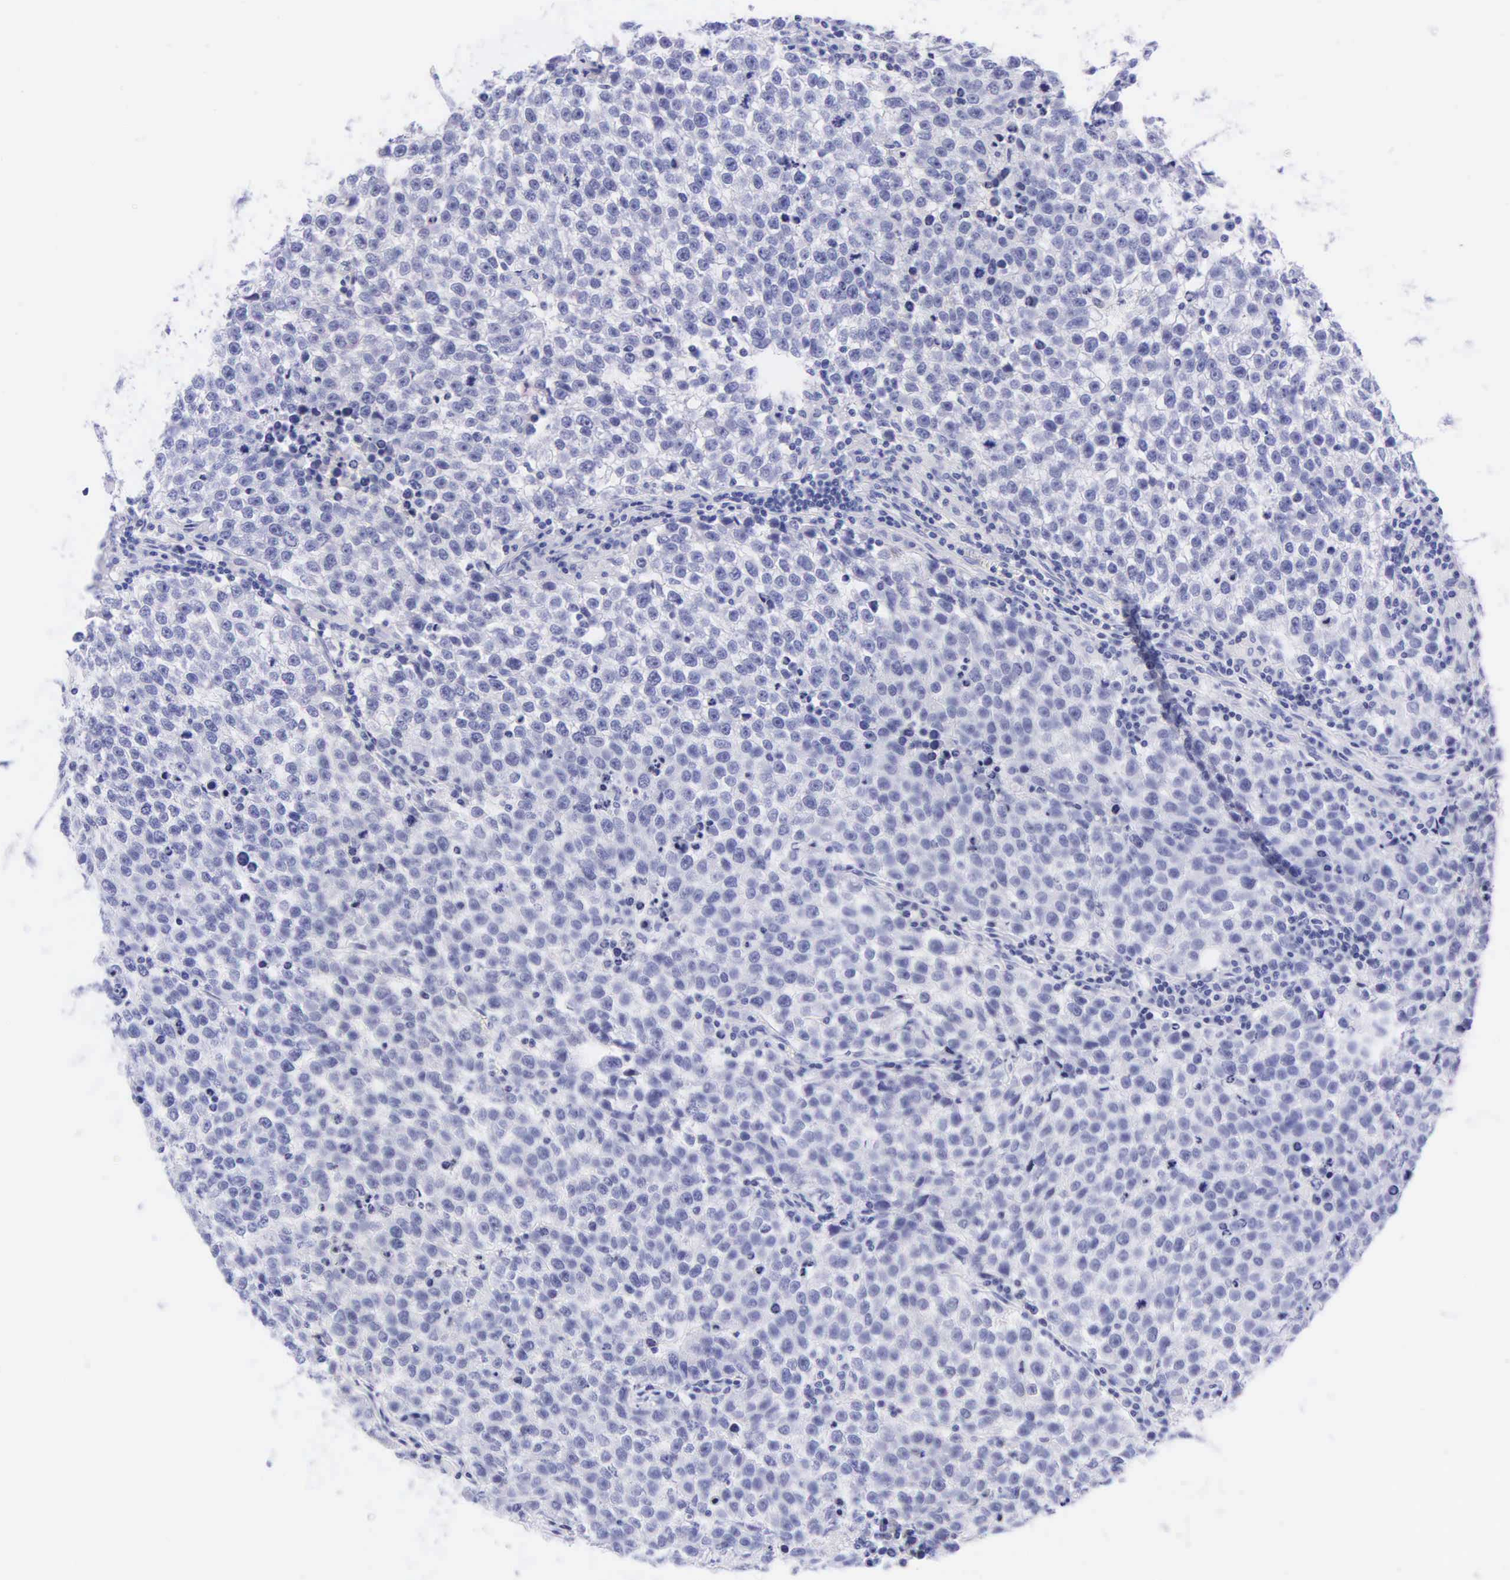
{"staining": {"intensity": "negative", "quantity": "none", "location": "none"}, "tissue": "testis cancer", "cell_type": "Tumor cells", "image_type": "cancer", "snomed": [{"axis": "morphology", "description": "Seminoma, NOS"}, {"axis": "topography", "description": "Testis"}], "caption": "Protein analysis of testis cancer demonstrates no significant expression in tumor cells.", "gene": "DES", "patient": {"sex": "male", "age": 36}}